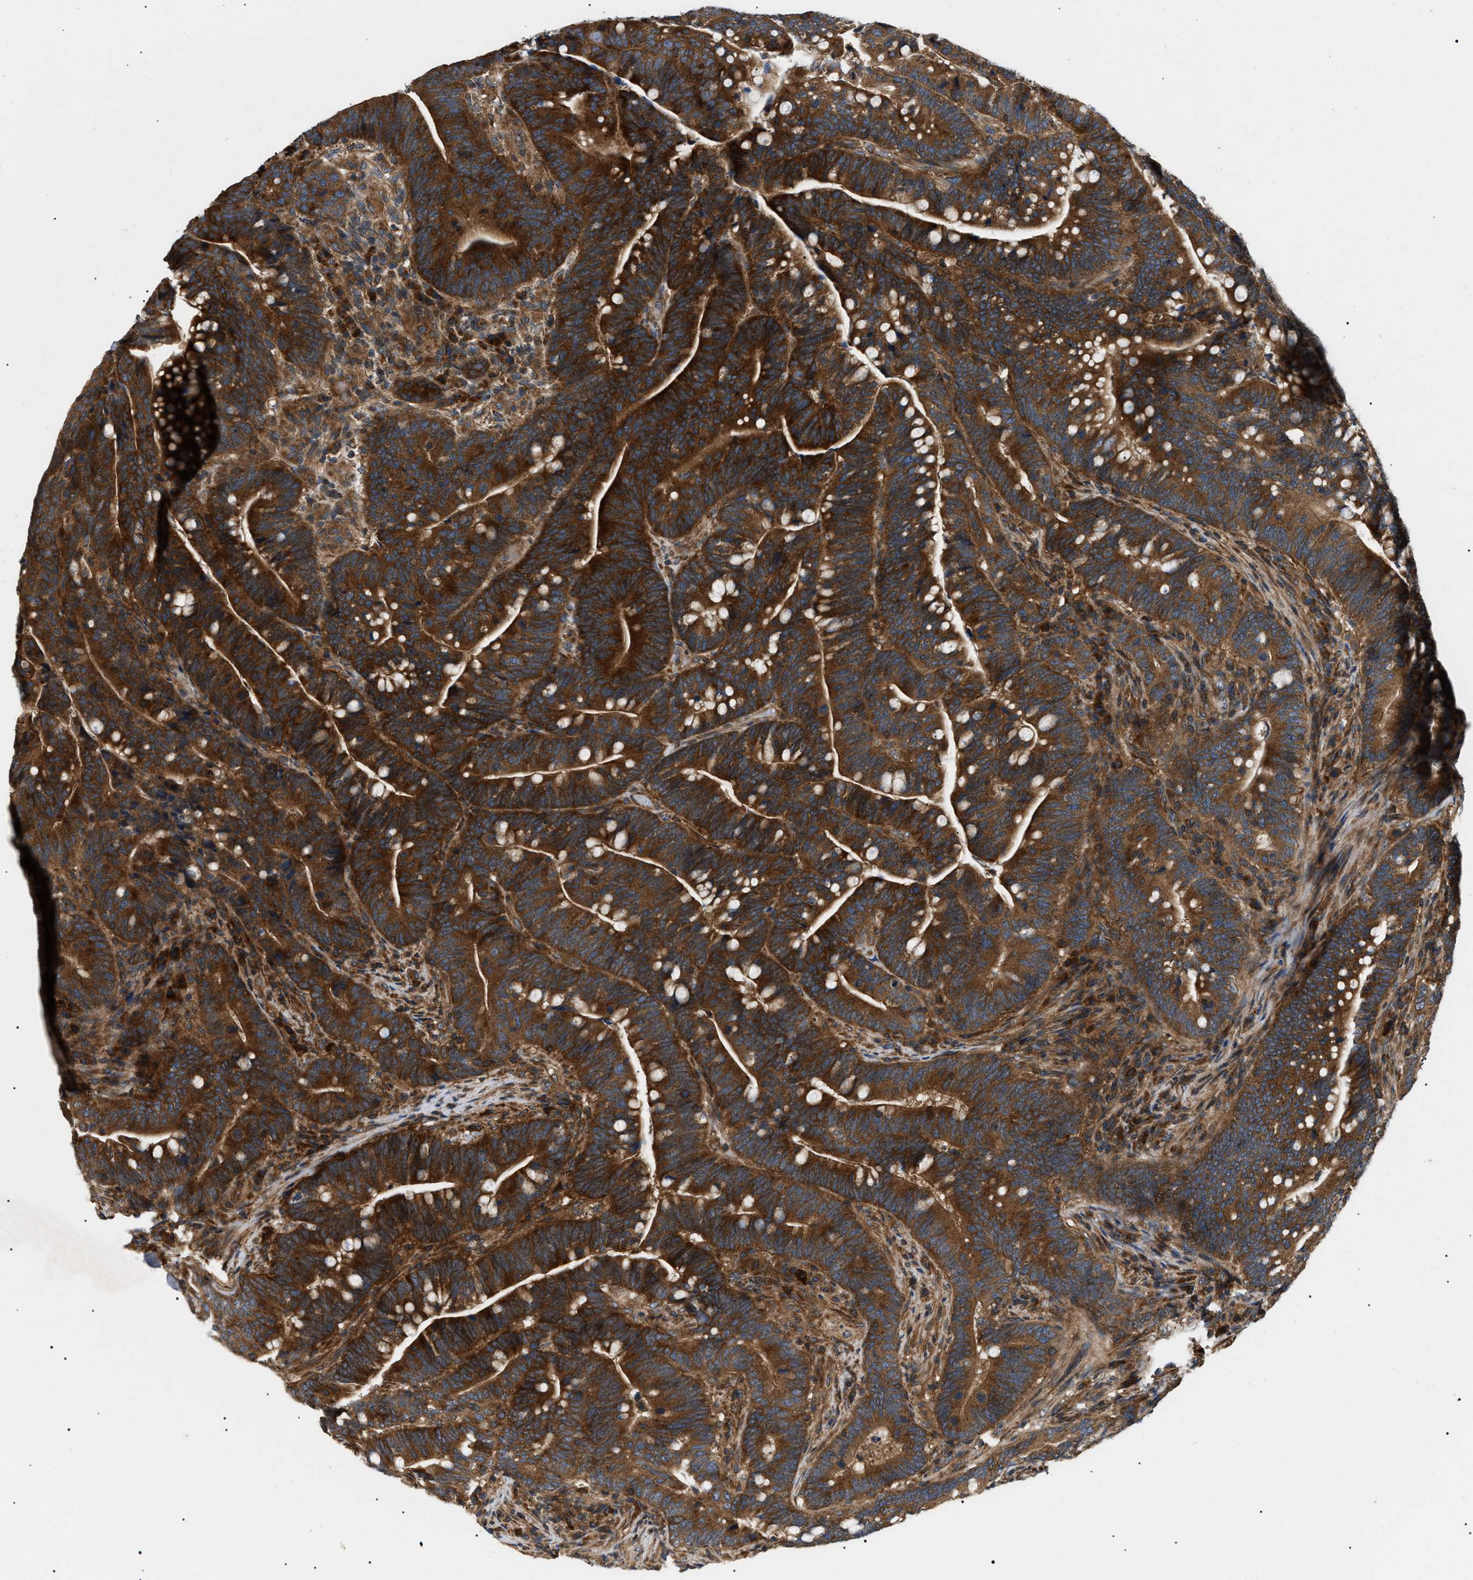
{"staining": {"intensity": "strong", "quantity": ">75%", "location": "cytoplasmic/membranous"}, "tissue": "colorectal cancer", "cell_type": "Tumor cells", "image_type": "cancer", "snomed": [{"axis": "morphology", "description": "Normal tissue, NOS"}, {"axis": "morphology", "description": "Adenocarcinoma, NOS"}, {"axis": "topography", "description": "Colon"}], "caption": "This histopathology image exhibits adenocarcinoma (colorectal) stained with immunohistochemistry to label a protein in brown. The cytoplasmic/membranous of tumor cells show strong positivity for the protein. Nuclei are counter-stained blue.", "gene": "PPM1B", "patient": {"sex": "female", "age": 66}}